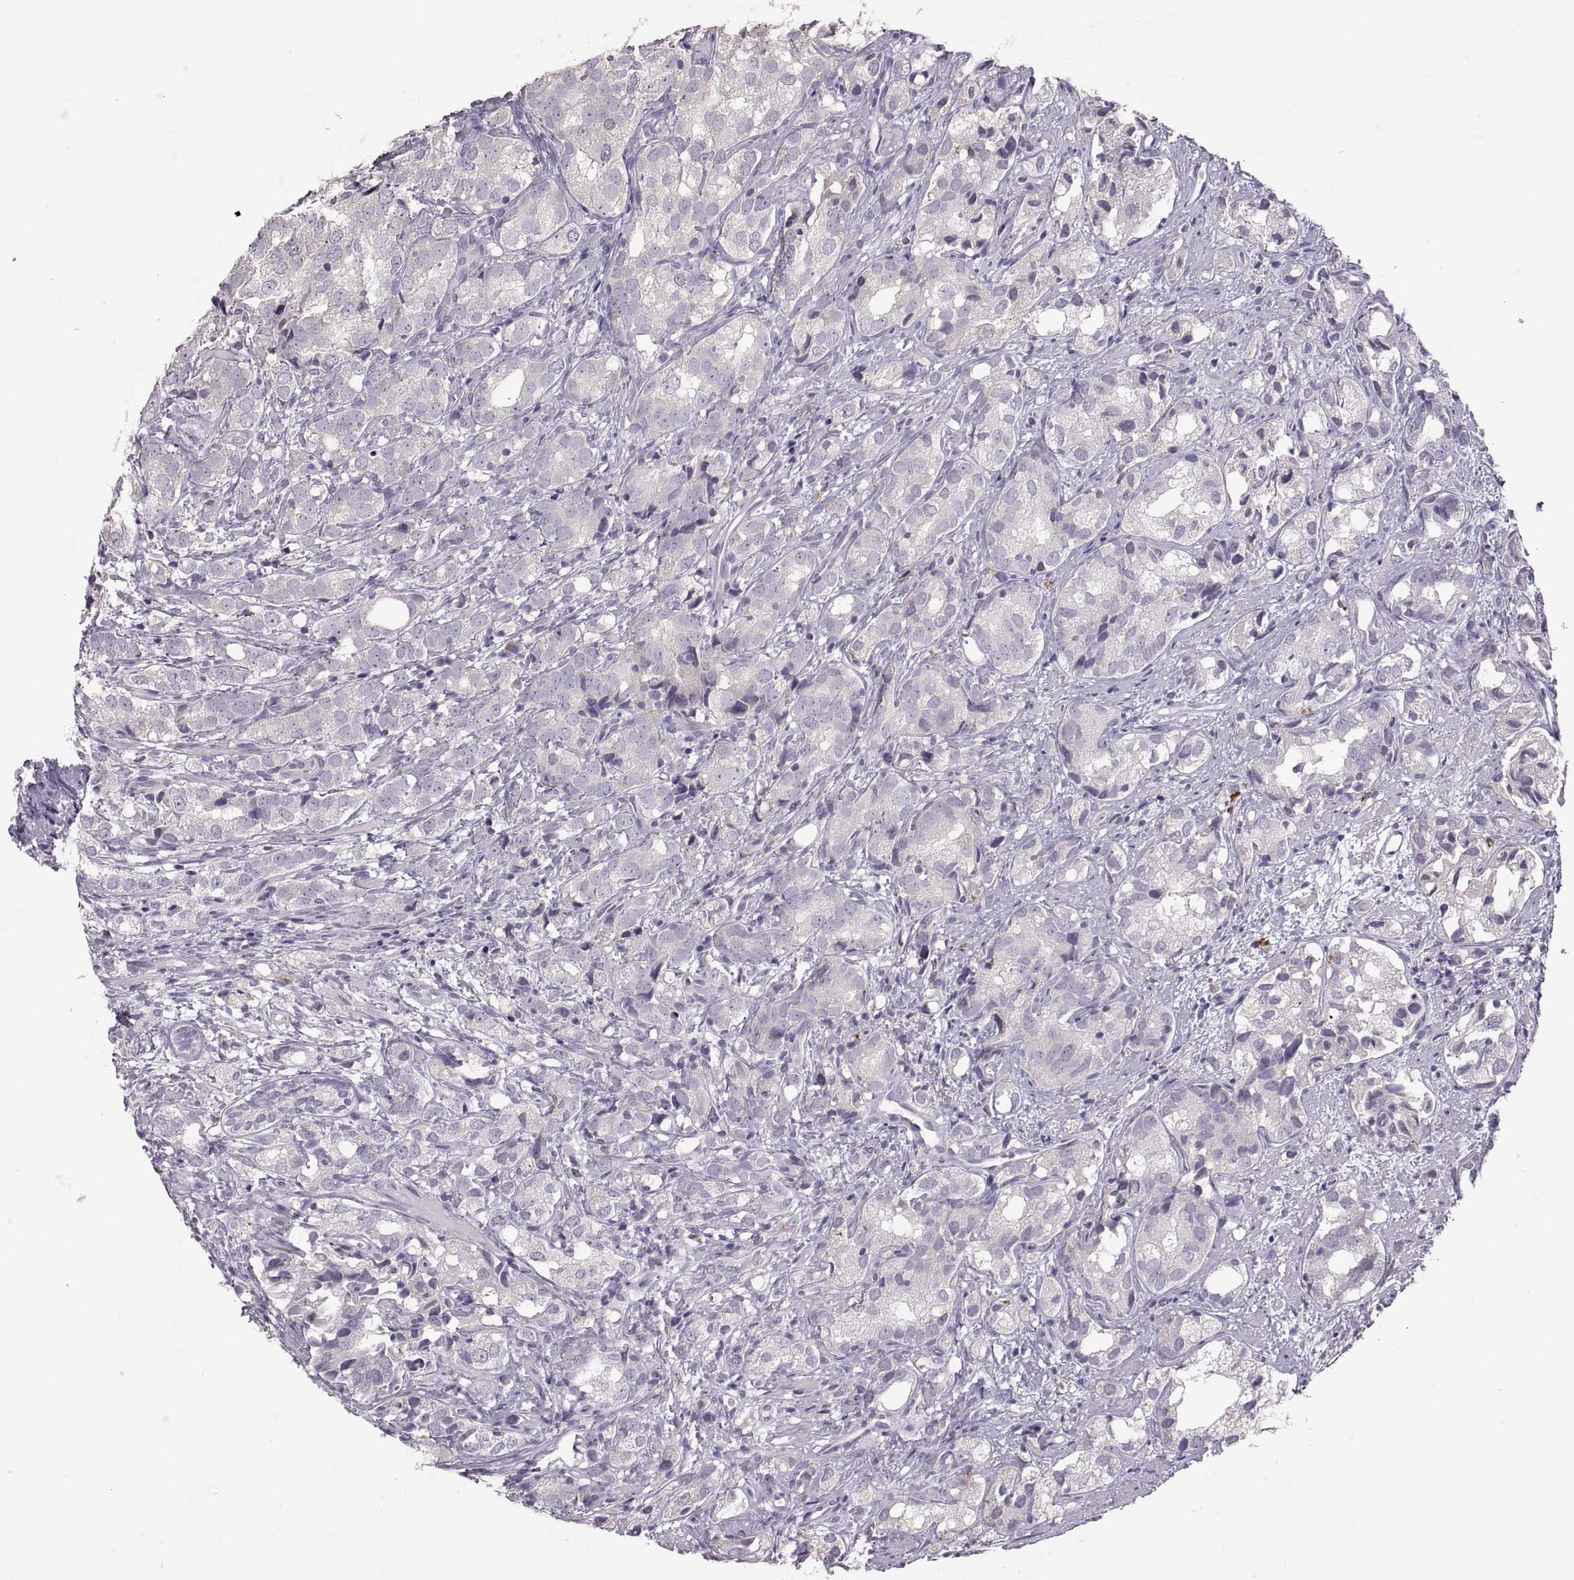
{"staining": {"intensity": "negative", "quantity": "none", "location": "none"}, "tissue": "prostate cancer", "cell_type": "Tumor cells", "image_type": "cancer", "snomed": [{"axis": "morphology", "description": "Adenocarcinoma, High grade"}, {"axis": "topography", "description": "Prostate"}], "caption": "Tumor cells show no significant protein positivity in high-grade adenocarcinoma (prostate).", "gene": "WFDC8", "patient": {"sex": "male", "age": 82}}